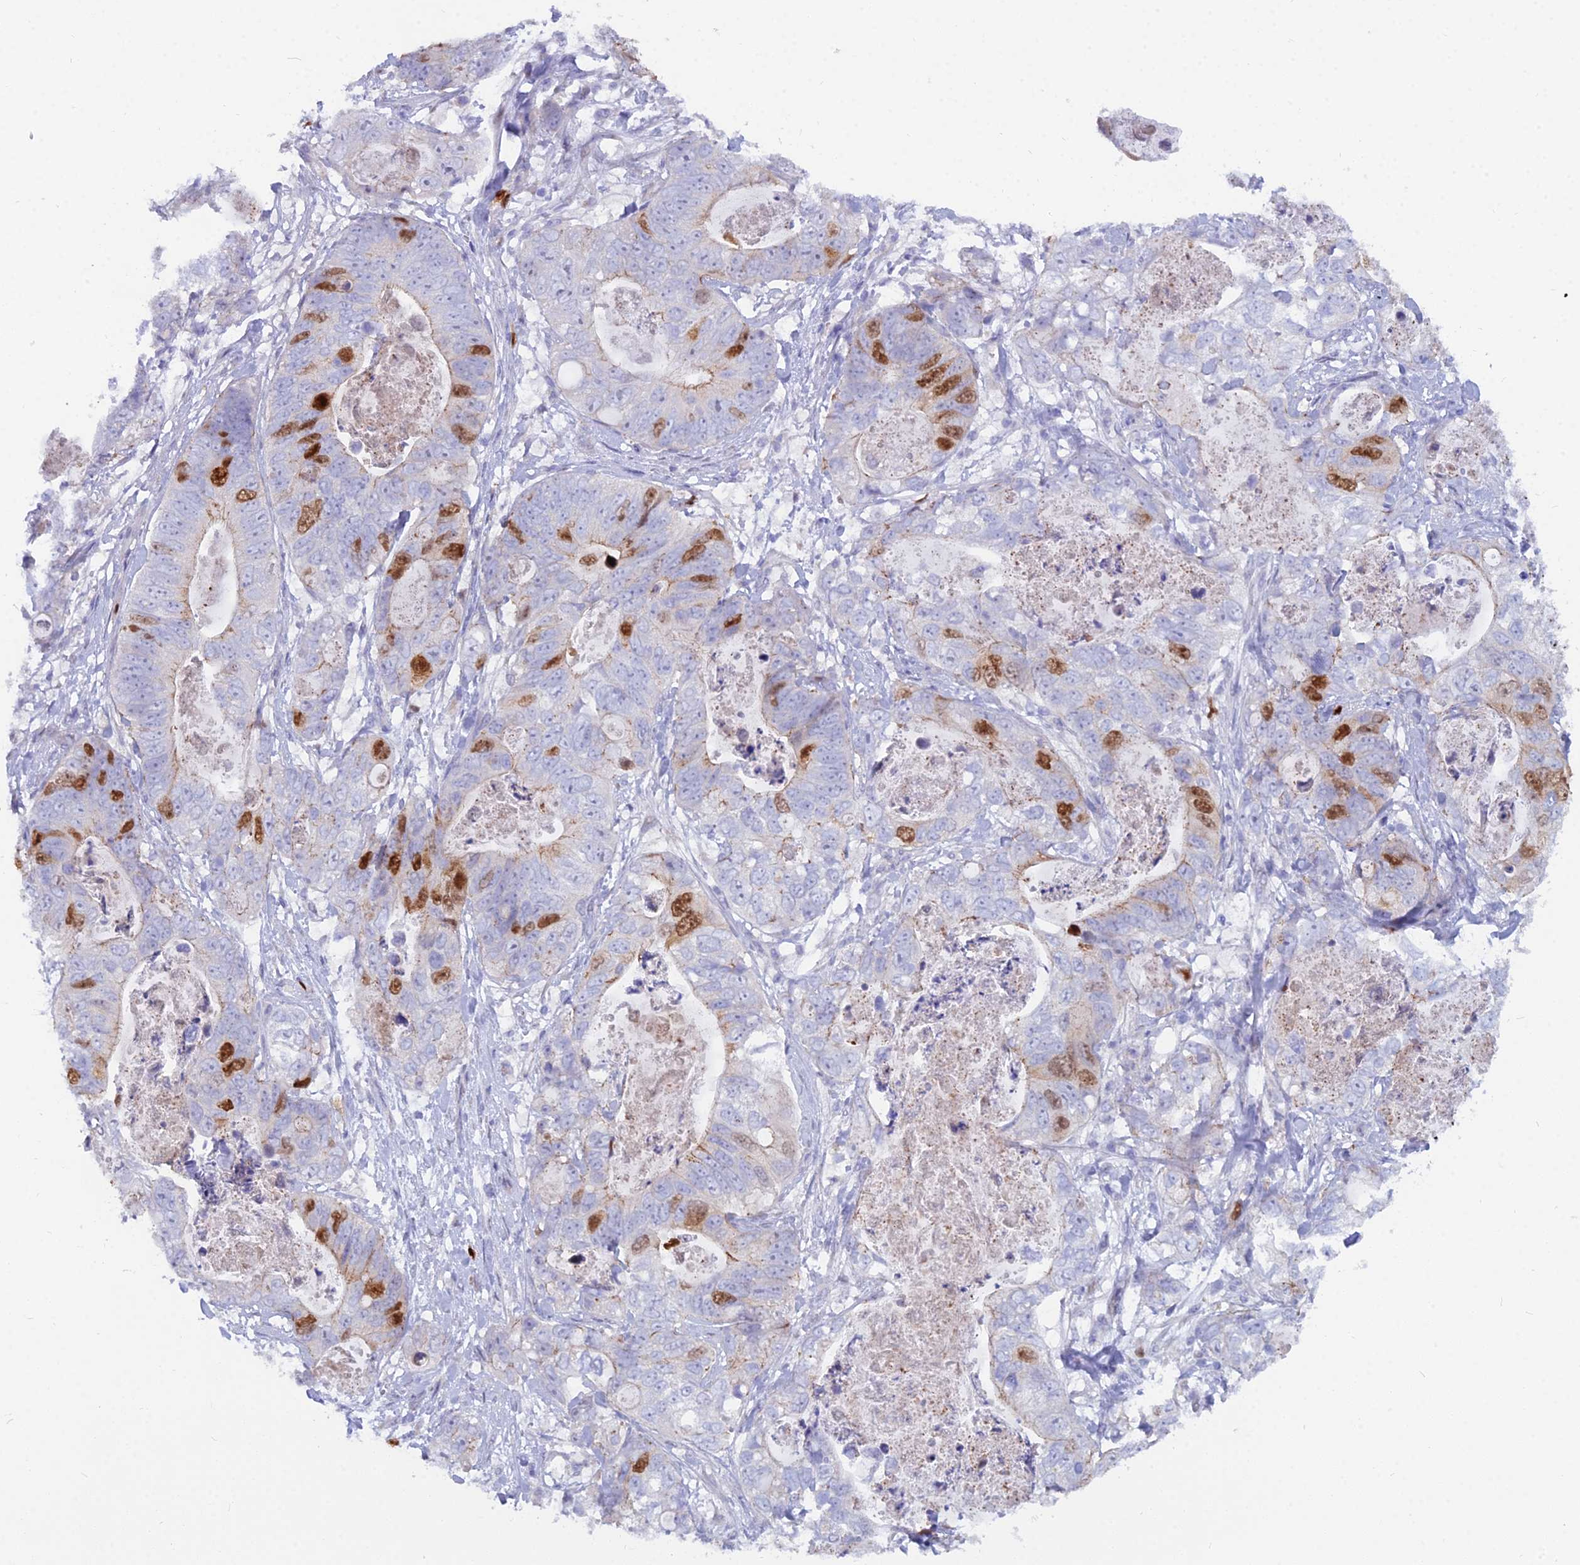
{"staining": {"intensity": "strong", "quantity": "<25%", "location": "cytoplasmic/membranous,nuclear"}, "tissue": "stomach cancer", "cell_type": "Tumor cells", "image_type": "cancer", "snomed": [{"axis": "morphology", "description": "Normal tissue, NOS"}, {"axis": "morphology", "description": "Adenocarcinoma, NOS"}, {"axis": "topography", "description": "Stomach"}], "caption": "Stomach cancer (adenocarcinoma) tissue demonstrates strong cytoplasmic/membranous and nuclear staining in approximately <25% of tumor cells", "gene": "NUSAP1", "patient": {"sex": "female", "age": 89}}